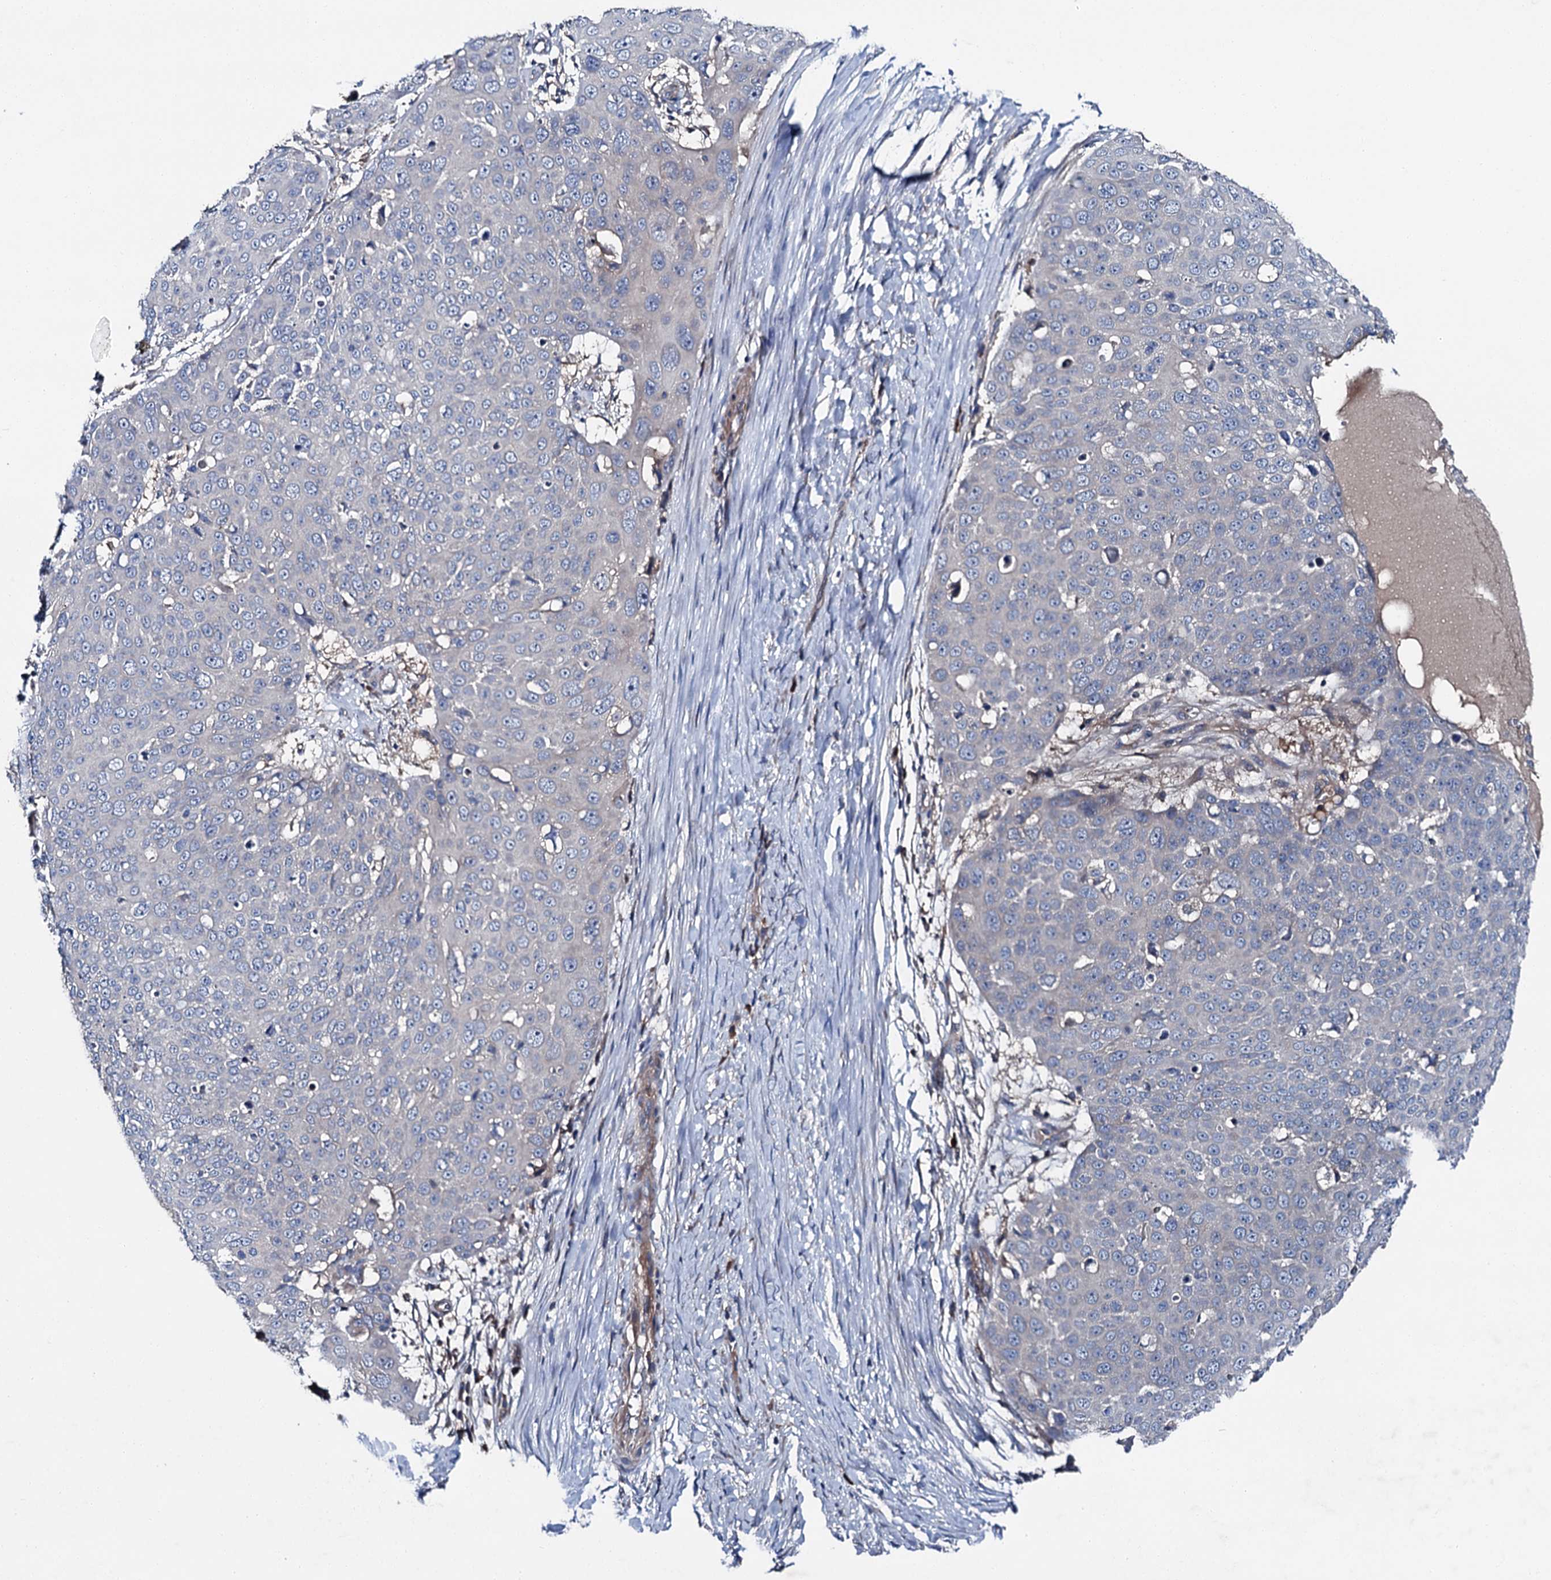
{"staining": {"intensity": "negative", "quantity": "none", "location": "none"}, "tissue": "skin cancer", "cell_type": "Tumor cells", "image_type": "cancer", "snomed": [{"axis": "morphology", "description": "Squamous cell carcinoma, NOS"}, {"axis": "topography", "description": "Skin"}], "caption": "DAB (3,3'-diaminobenzidine) immunohistochemical staining of skin cancer (squamous cell carcinoma) exhibits no significant expression in tumor cells.", "gene": "SLC22A25", "patient": {"sex": "male", "age": 71}}